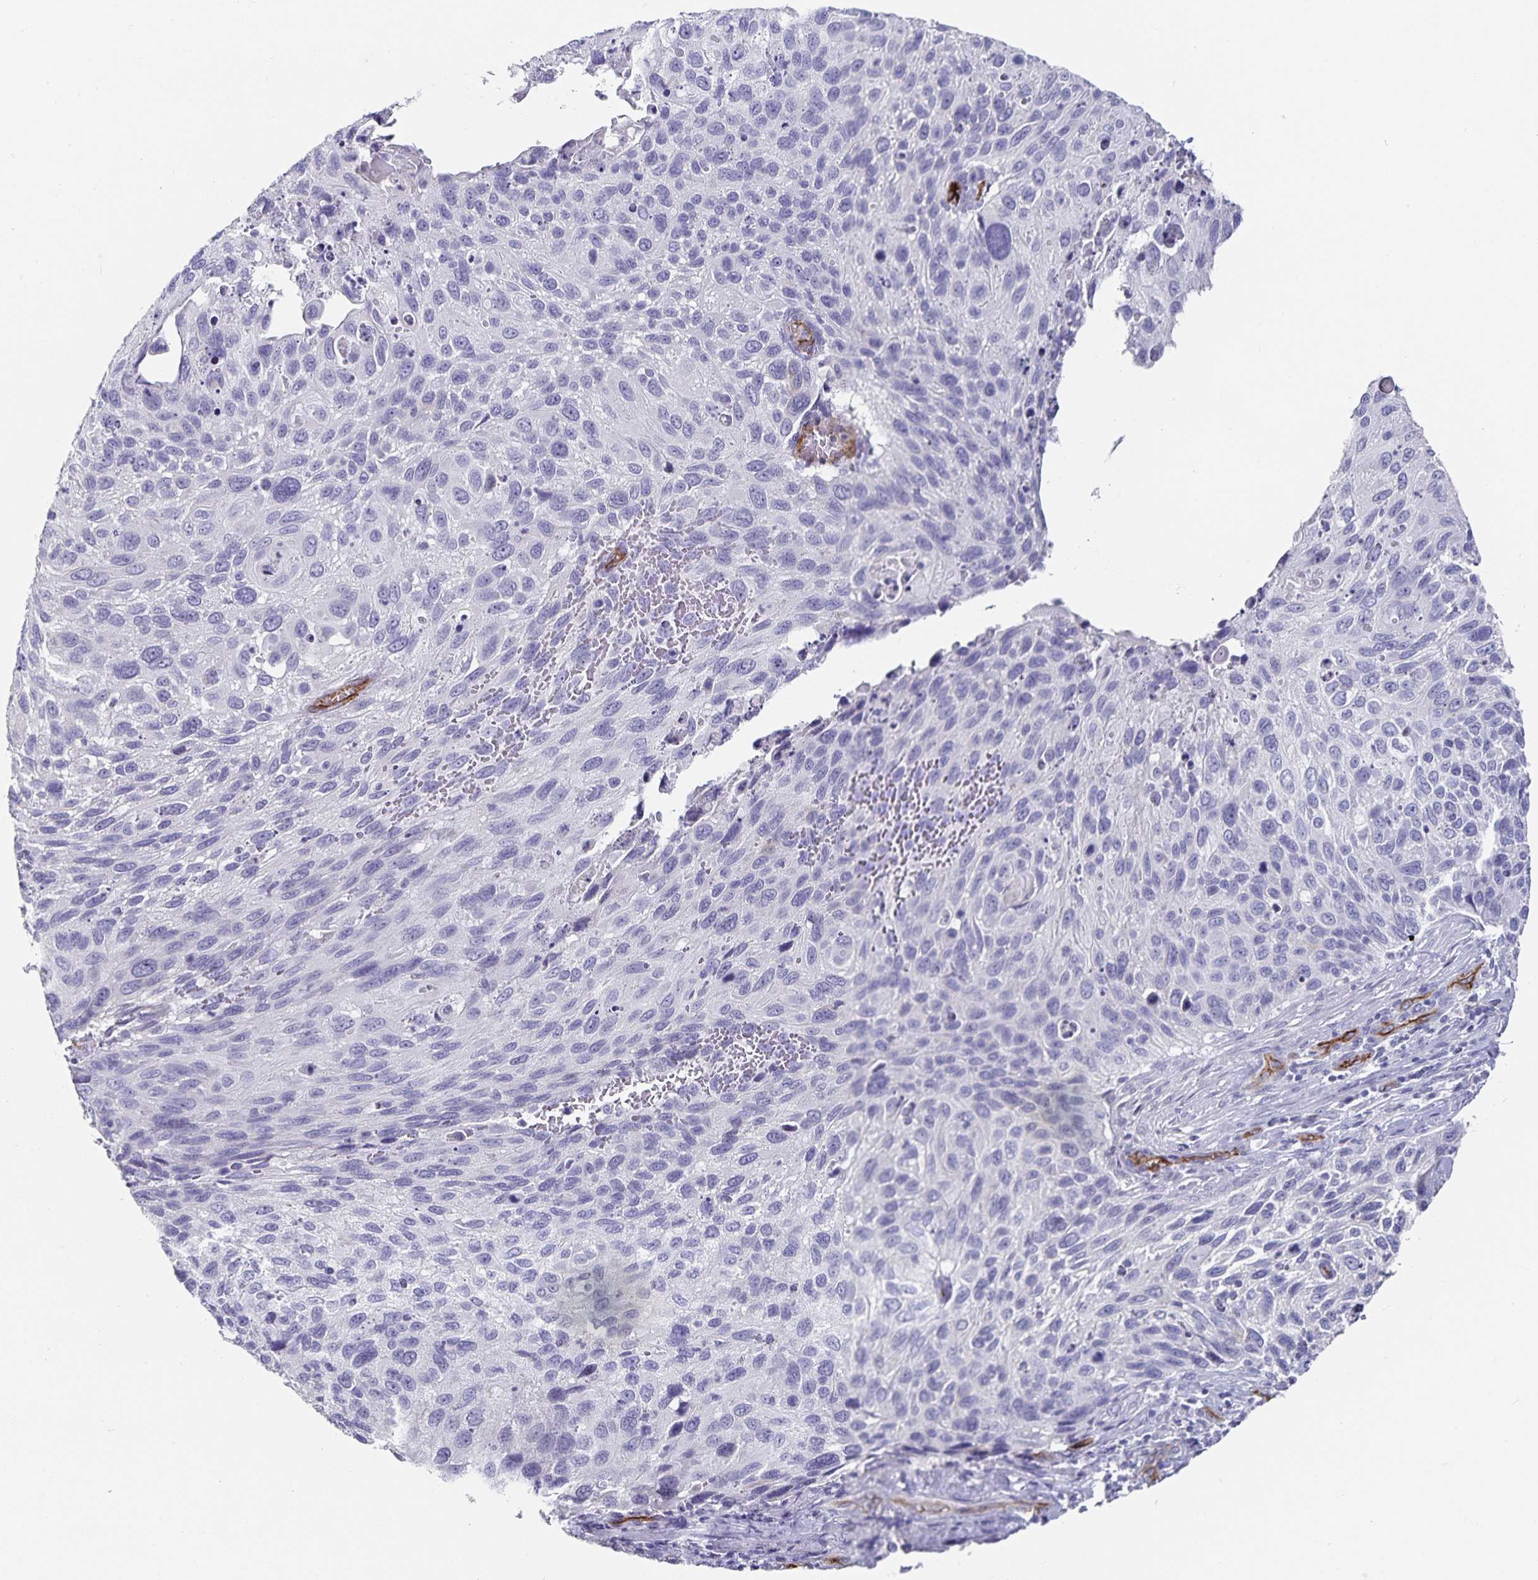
{"staining": {"intensity": "negative", "quantity": "none", "location": "none"}, "tissue": "cervical cancer", "cell_type": "Tumor cells", "image_type": "cancer", "snomed": [{"axis": "morphology", "description": "Squamous cell carcinoma, NOS"}, {"axis": "topography", "description": "Cervix"}], "caption": "Immunohistochemistry micrograph of neoplastic tissue: human squamous cell carcinoma (cervical) stained with DAB (3,3'-diaminobenzidine) displays no significant protein positivity in tumor cells.", "gene": "PODXL", "patient": {"sex": "female", "age": 70}}